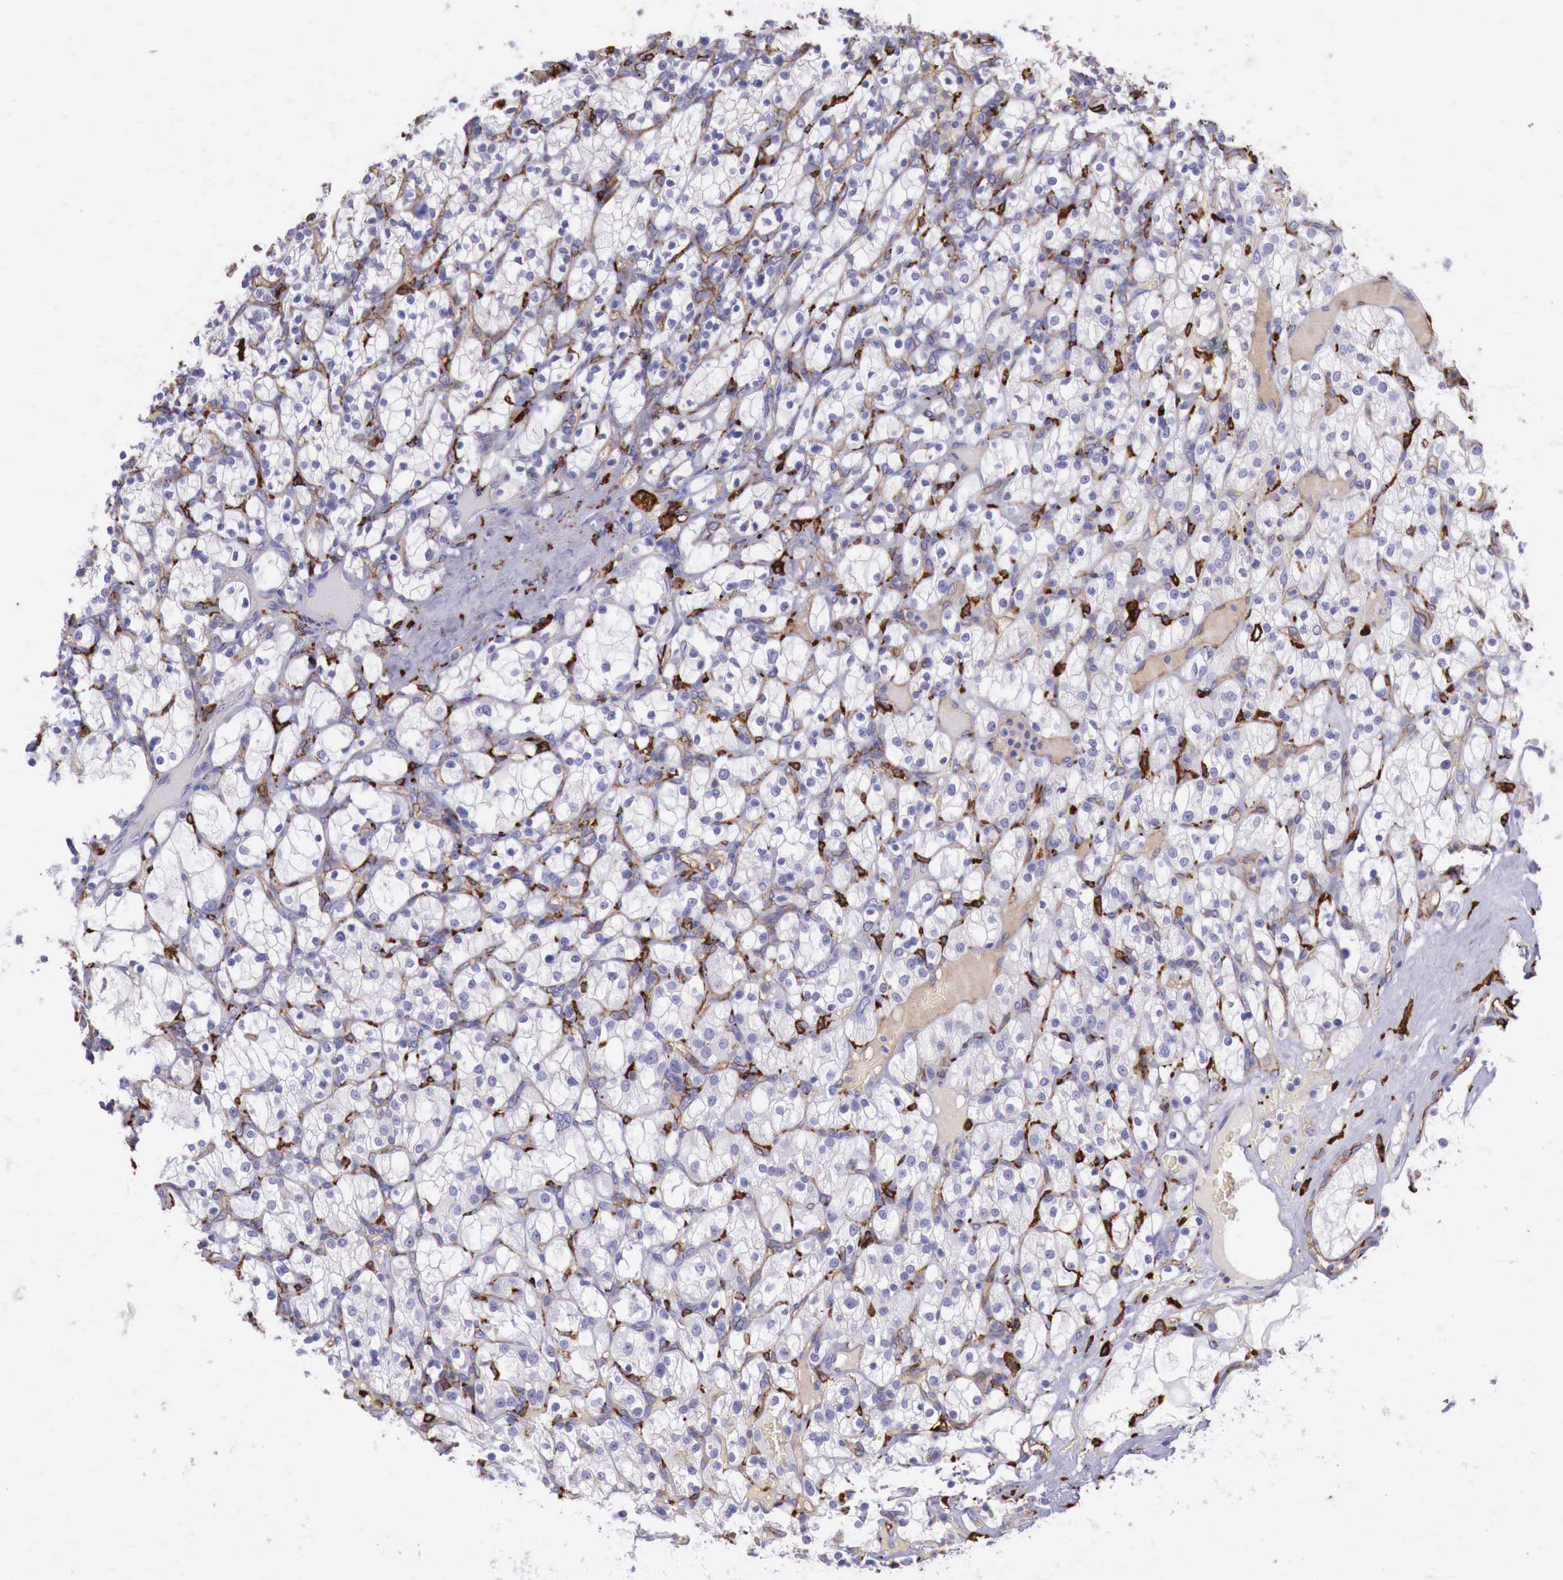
{"staining": {"intensity": "negative", "quantity": "none", "location": "none"}, "tissue": "renal cancer", "cell_type": "Tumor cells", "image_type": "cancer", "snomed": [{"axis": "morphology", "description": "Adenocarcinoma, NOS"}, {"axis": "topography", "description": "Kidney"}], "caption": "Adenocarcinoma (renal) was stained to show a protein in brown. There is no significant positivity in tumor cells.", "gene": "MSR1", "patient": {"sex": "female", "age": 83}}